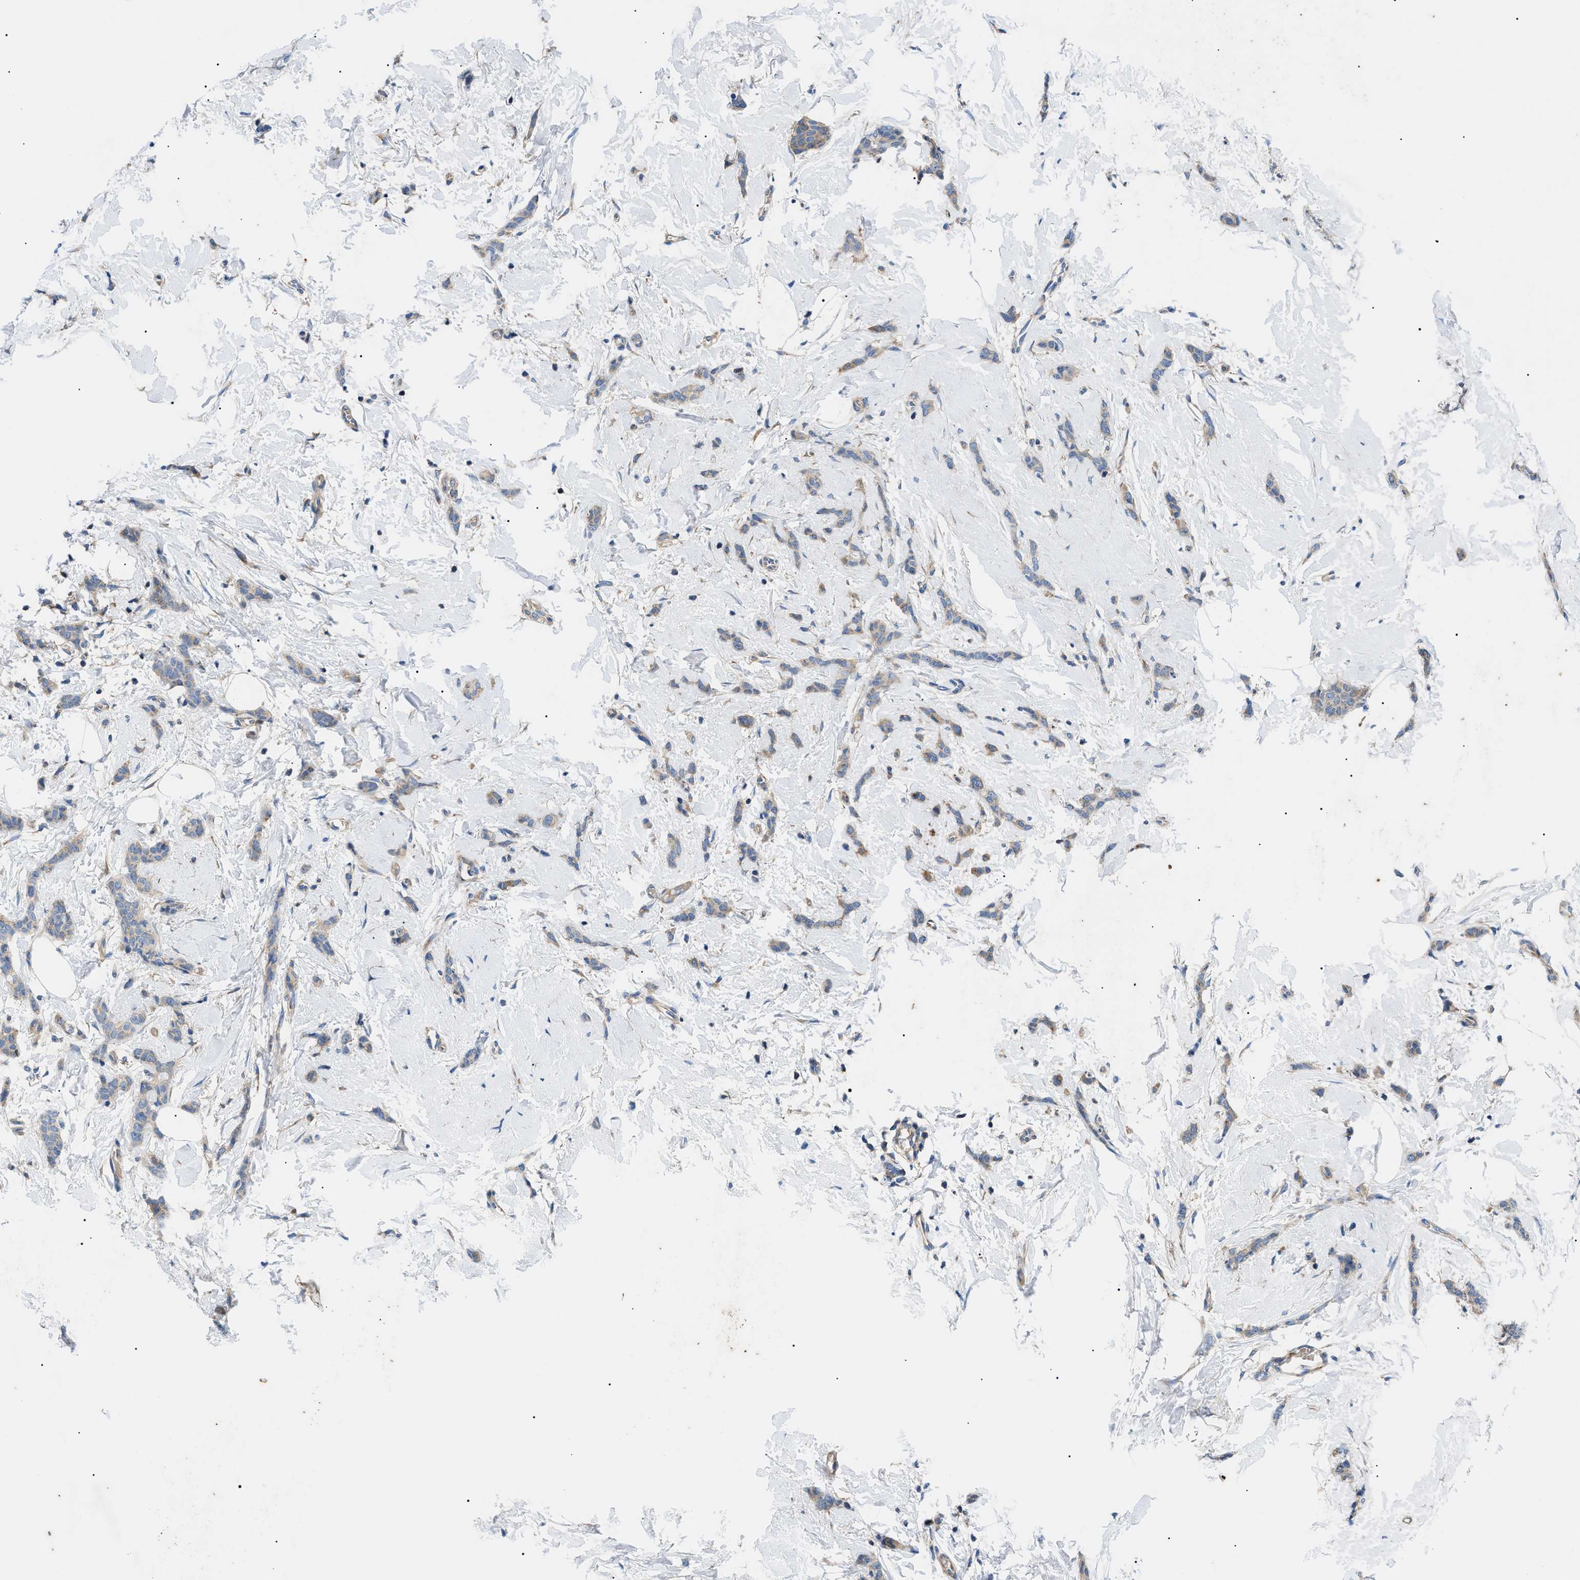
{"staining": {"intensity": "weak", "quantity": ">75%", "location": "cytoplasmic/membranous"}, "tissue": "breast cancer", "cell_type": "Tumor cells", "image_type": "cancer", "snomed": [{"axis": "morphology", "description": "Lobular carcinoma"}, {"axis": "topography", "description": "Skin"}, {"axis": "topography", "description": "Breast"}], "caption": "Immunohistochemical staining of human breast cancer shows low levels of weak cytoplasmic/membranous protein positivity in about >75% of tumor cells.", "gene": "HSPB8", "patient": {"sex": "female", "age": 46}}